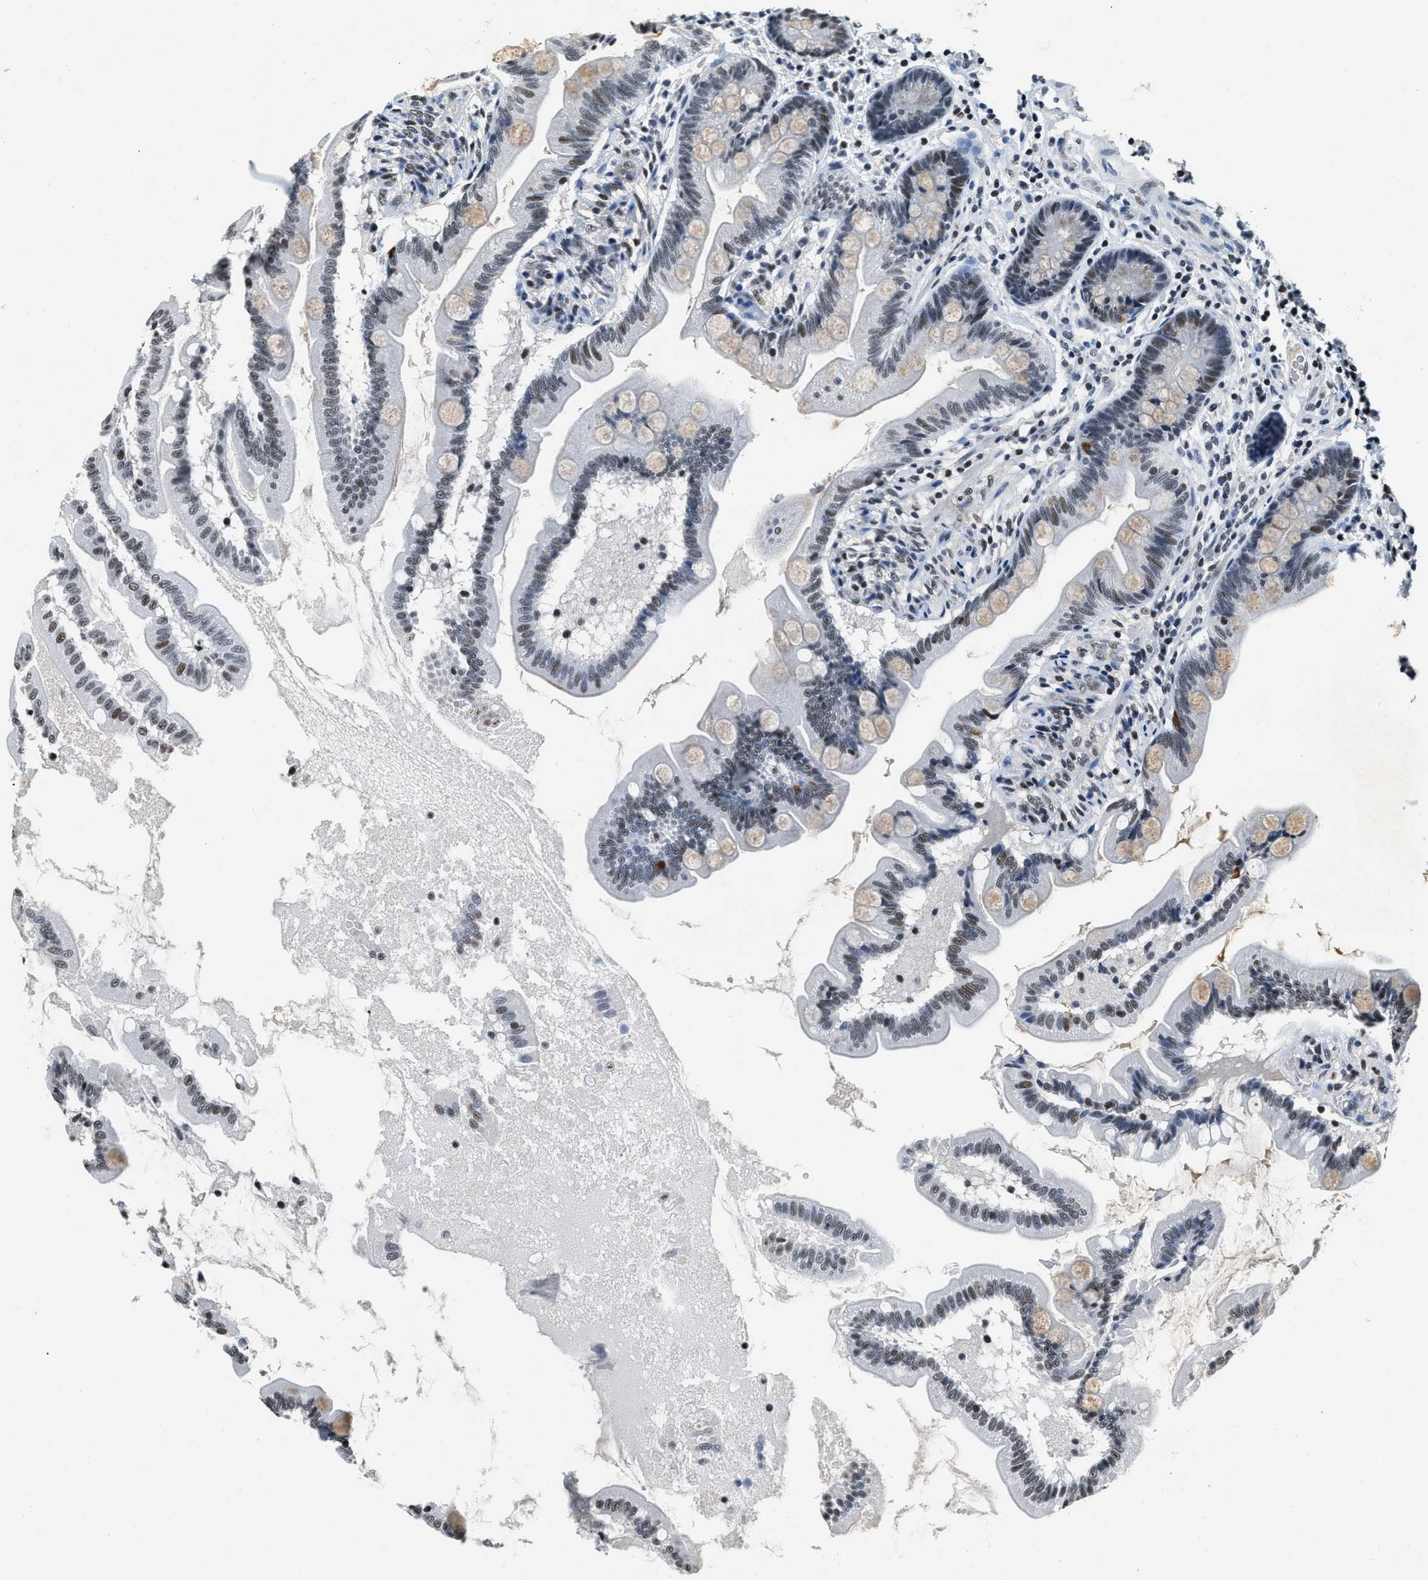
{"staining": {"intensity": "moderate", "quantity": "<25%", "location": "cytoplasmic/membranous,nuclear"}, "tissue": "small intestine", "cell_type": "Glandular cells", "image_type": "normal", "snomed": [{"axis": "morphology", "description": "Normal tissue, NOS"}, {"axis": "topography", "description": "Small intestine"}], "caption": "Small intestine was stained to show a protein in brown. There is low levels of moderate cytoplasmic/membranous,nuclear positivity in about <25% of glandular cells. Nuclei are stained in blue.", "gene": "CCNE1", "patient": {"sex": "female", "age": 56}}